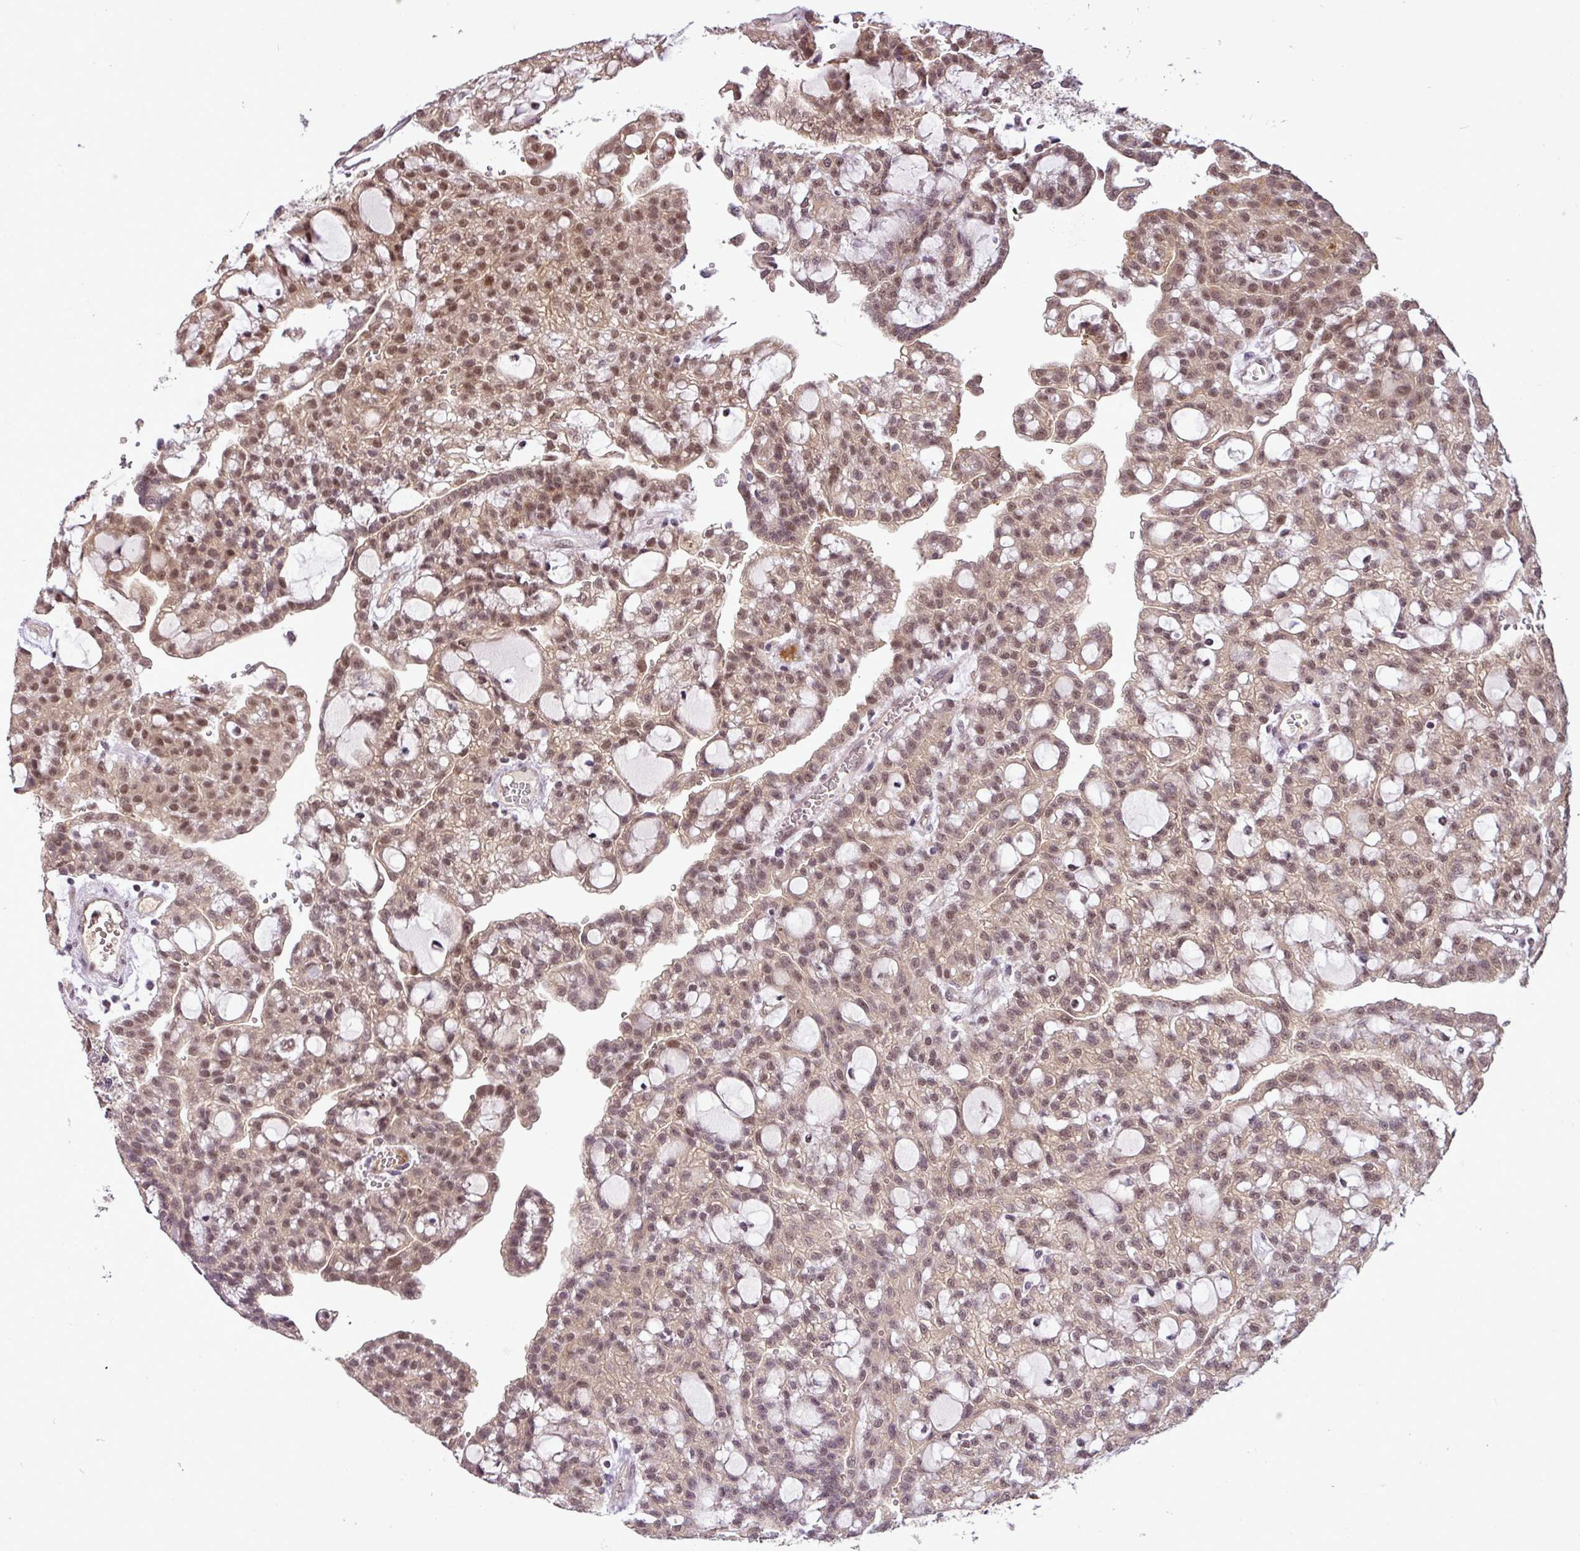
{"staining": {"intensity": "moderate", "quantity": ">75%", "location": "nuclear"}, "tissue": "renal cancer", "cell_type": "Tumor cells", "image_type": "cancer", "snomed": [{"axis": "morphology", "description": "Adenocarcinoma, NOS"}, {"axis": "topography", "description": "Kidney"}], "caption": "Brown immunohistochemical staining in renal adenocarcinoma reveals moderate nuclear positivity in about >75% of tumor cells.", "gene": "MFHAS1", "patient": {"sex": "male", "age": 63}}